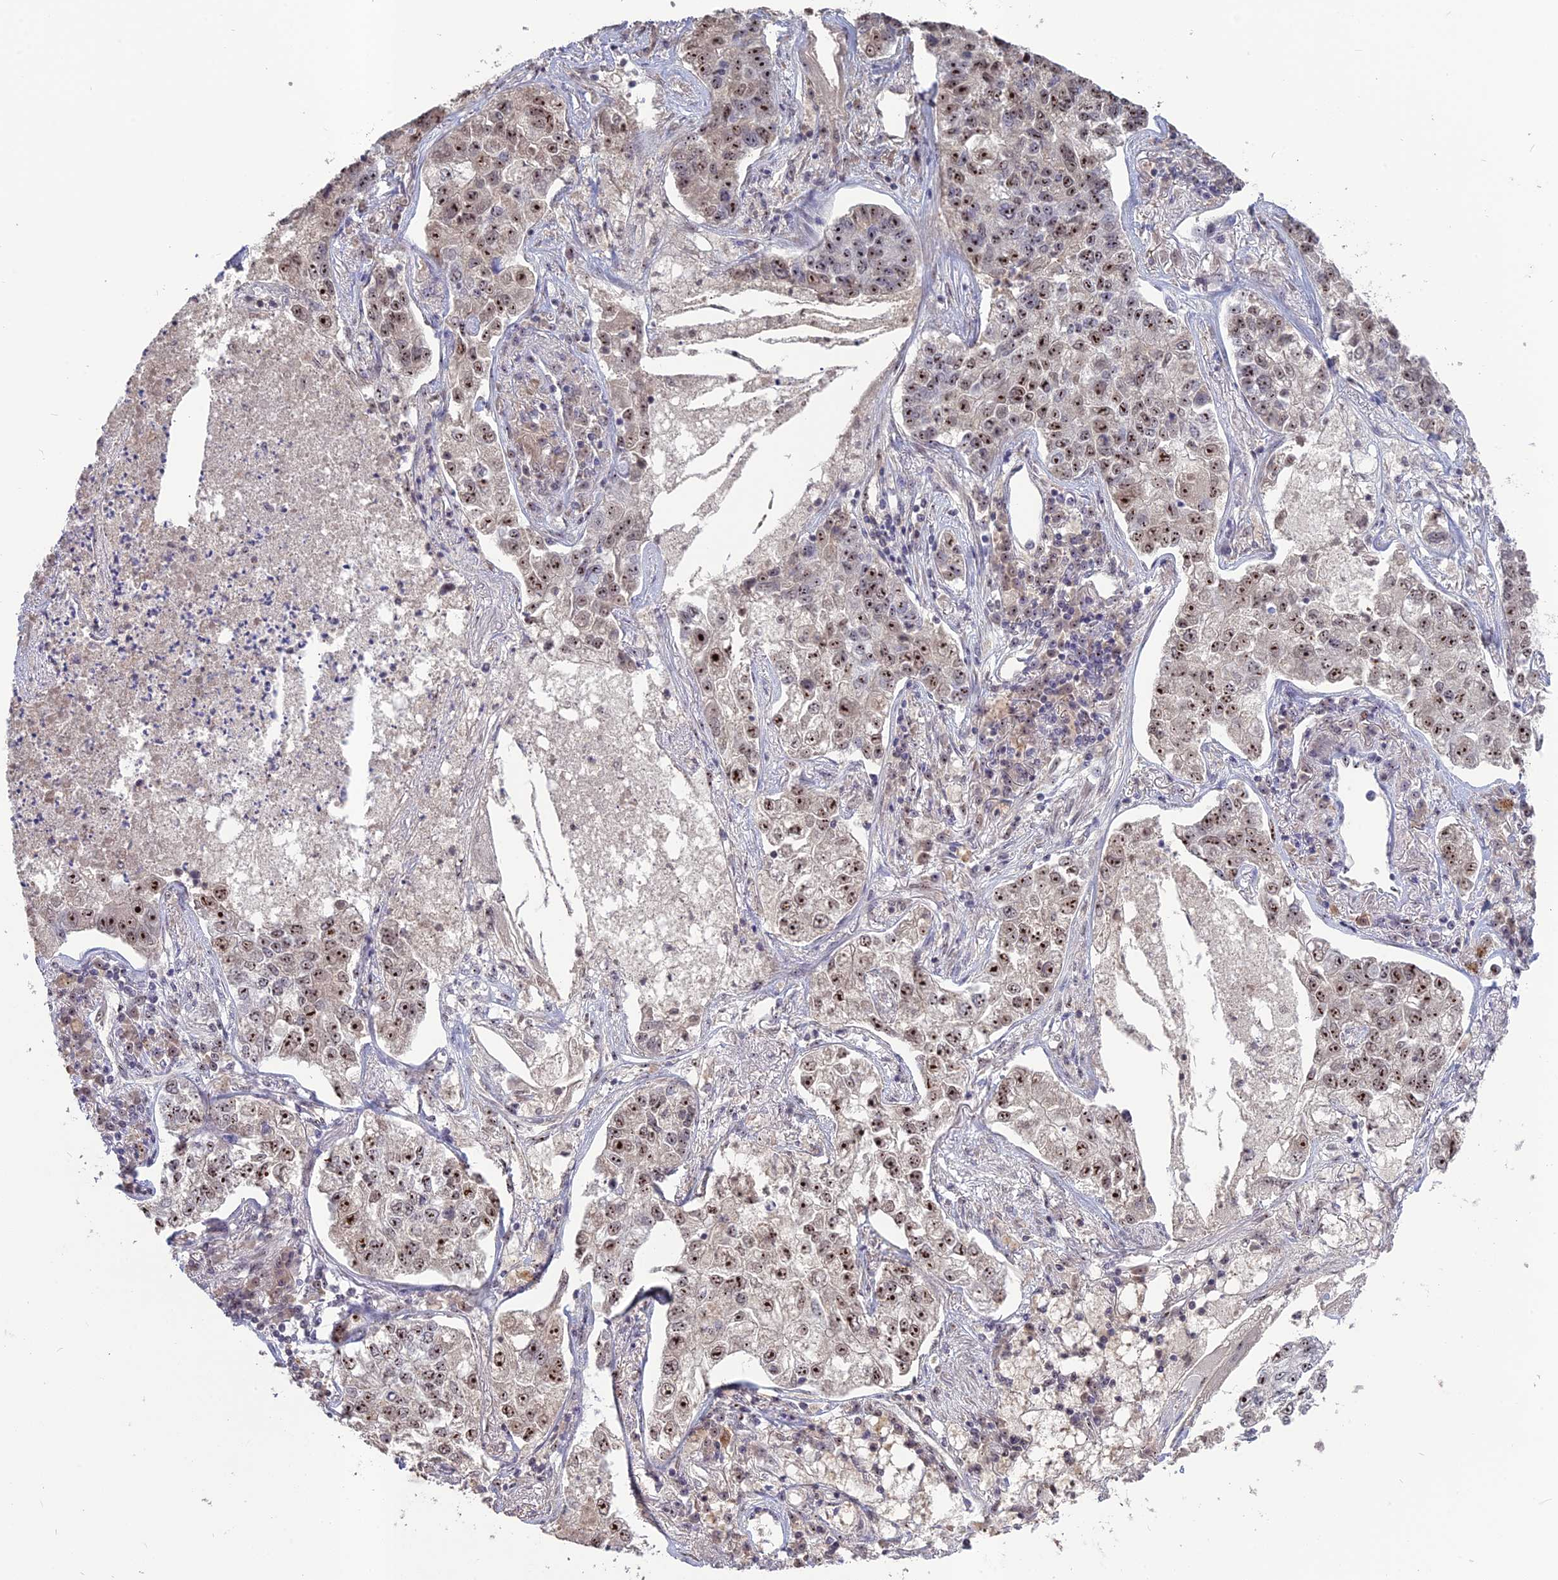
{"staining": {"intensity": "strong", "quantity": ">75%", "location": "nuclear"}, "tissue": "lung cancer", "cell_type": "Tumor cells", "image_type": "cancer", "snomed": [{"axis": "morphology", "description": "Adenocarcinoma, NOS"}, {"axis": "topography", "description": "Lung"}], "caption": "Immunohistochemistry (IHC) image of neoplastic tissue: lung adenocarcinoma stained using immunohistochemistry displays high levels of strong protein expression localized specifically in the nuclear of tumor cells, appearing as a nuclear brown color.", "gene": "FAM131A", "patient": {"sex": "male", "age": 49}}